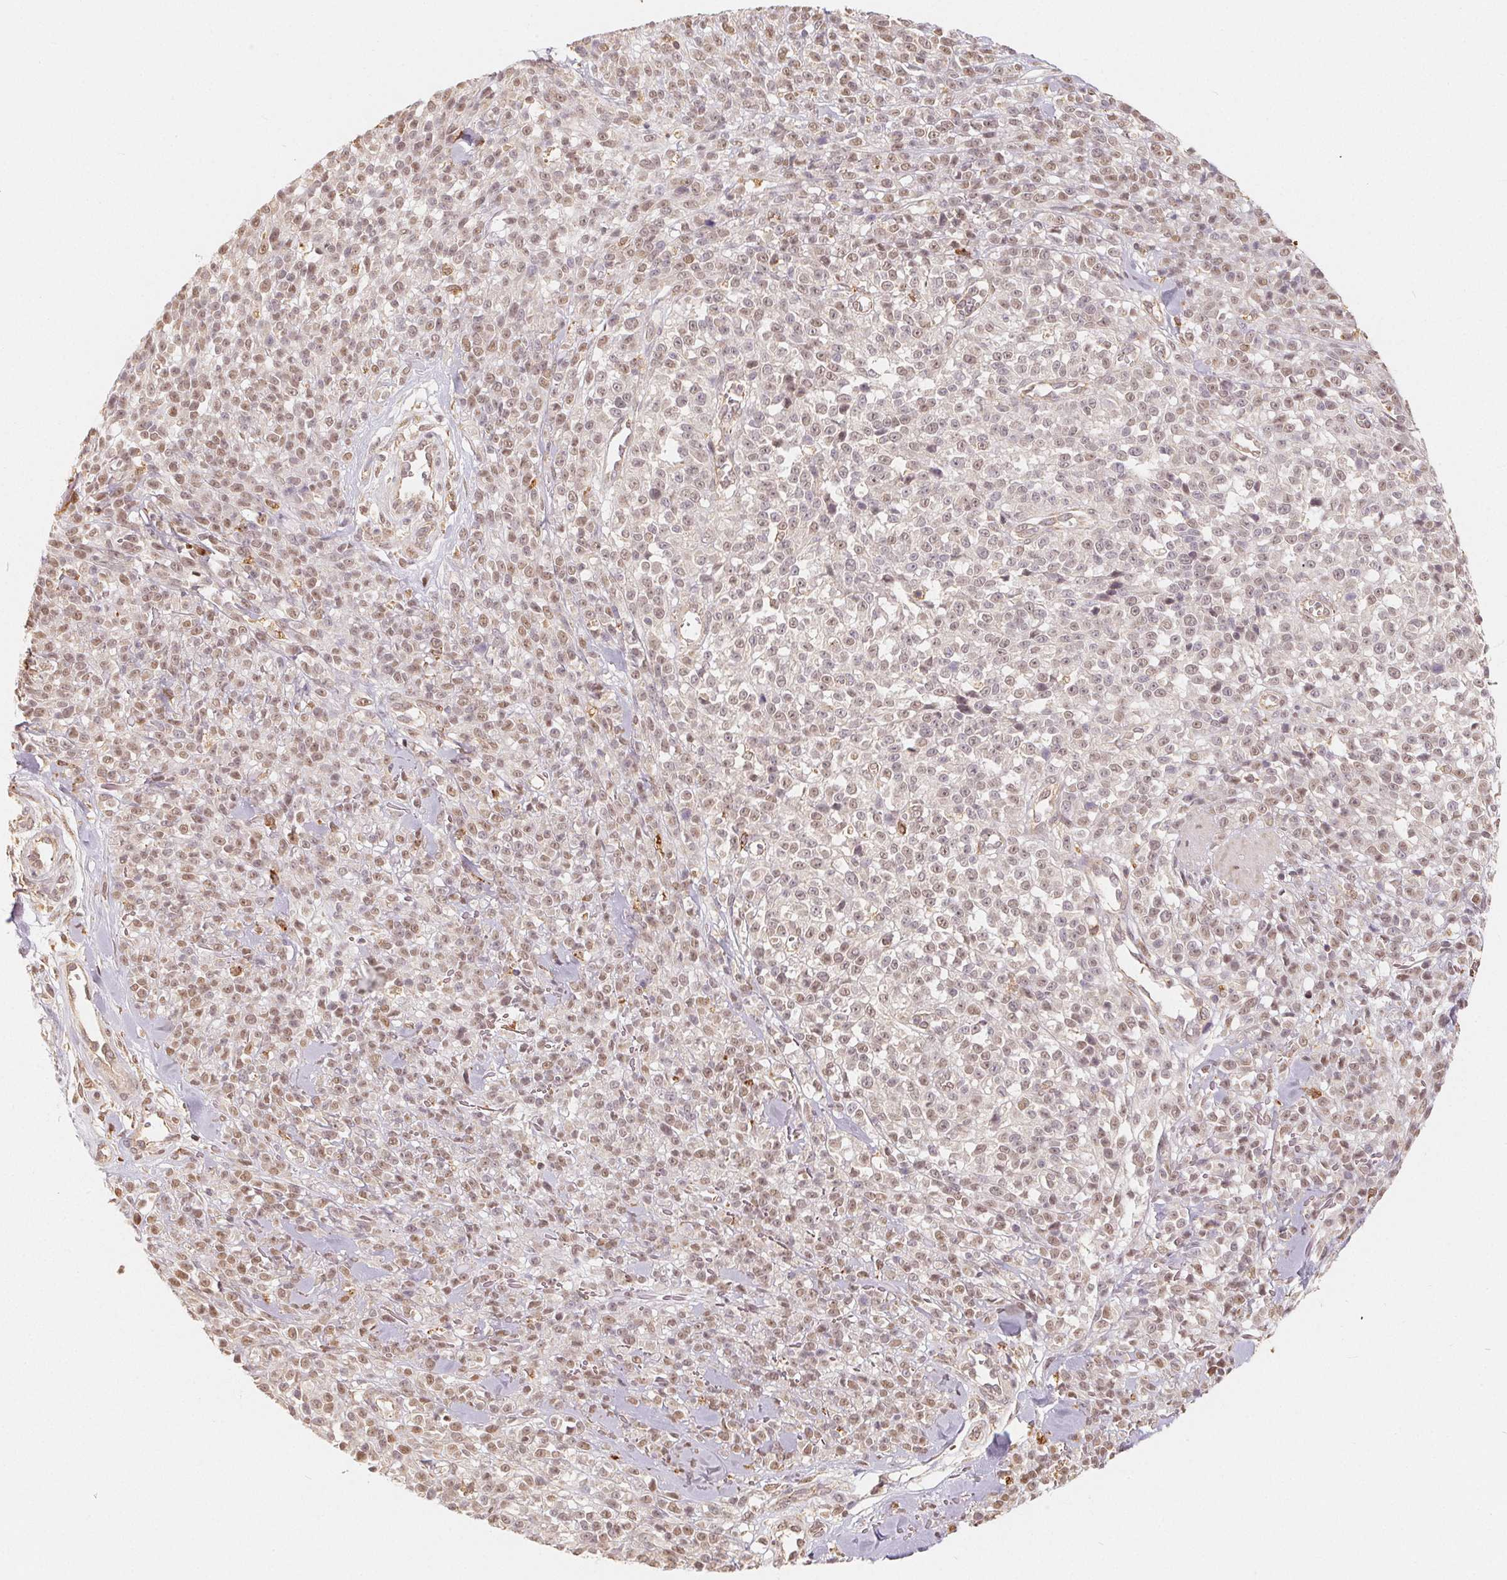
{"staining": {"intensity": "moderate", "quantity": ">75%", "location": "nuclear"}, "tissue": "melanoma", "cell_type": "Tumor cells", "image_type": "cancer", "snomed": [{"axis": "morphology", "description": "Malignant melanoma, NOS"}, {"axis": "topography", "description": "Skin"}, {"axis": "topography", "description": "Skin of trunk"}], "caption": "High-power microscopy captured an immunohistochemistry (IHC) photomicrograph of malignant melanoma, revealing moderate nuclear staining in approximately >75% of tumor cells.", "gene": "GUSB", "patient": {"sex": "male", "age": 74}}